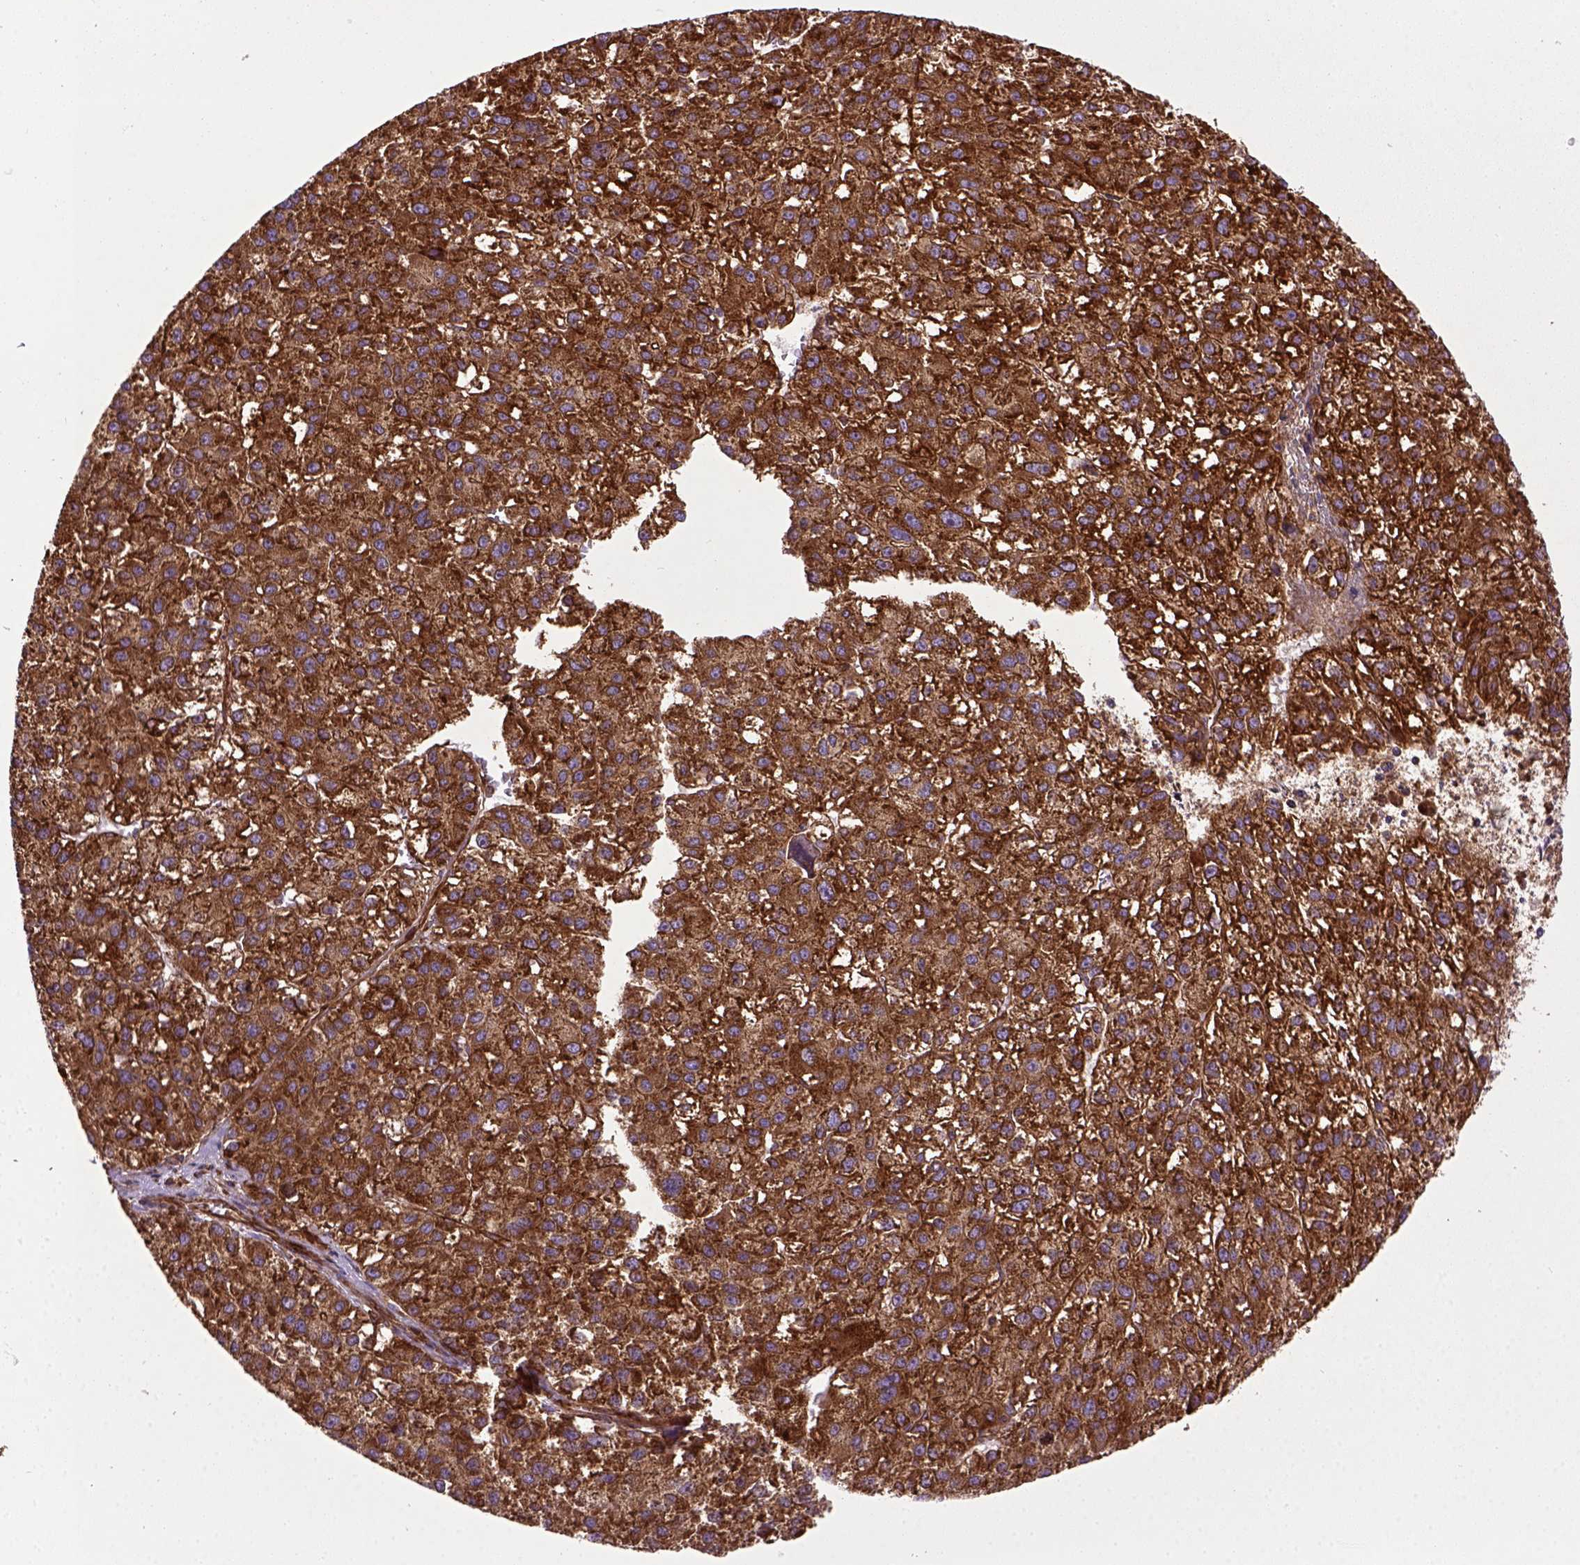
{"staining": {"intensity": "strong", "quantity": ">75%", "location": "cytoplasmic/membranous"}, "tissue": "liver cancer", "cell_type": "Tumor cells", "image_type": "cancer", "snomed": [{"axis": "morphology", "description": "Carcinoma, Hepatocellular, NOS"}, {"axis": "topography", "description": "Liver"}], "caption": "A brown stain highlights strong cytoplasmic/membranous staining of a protein in human hepatocellular carcinoma (liver) tumor cells.", "gene": "CAPRIN1", "patient": {"sex": "female", "age": 70}}